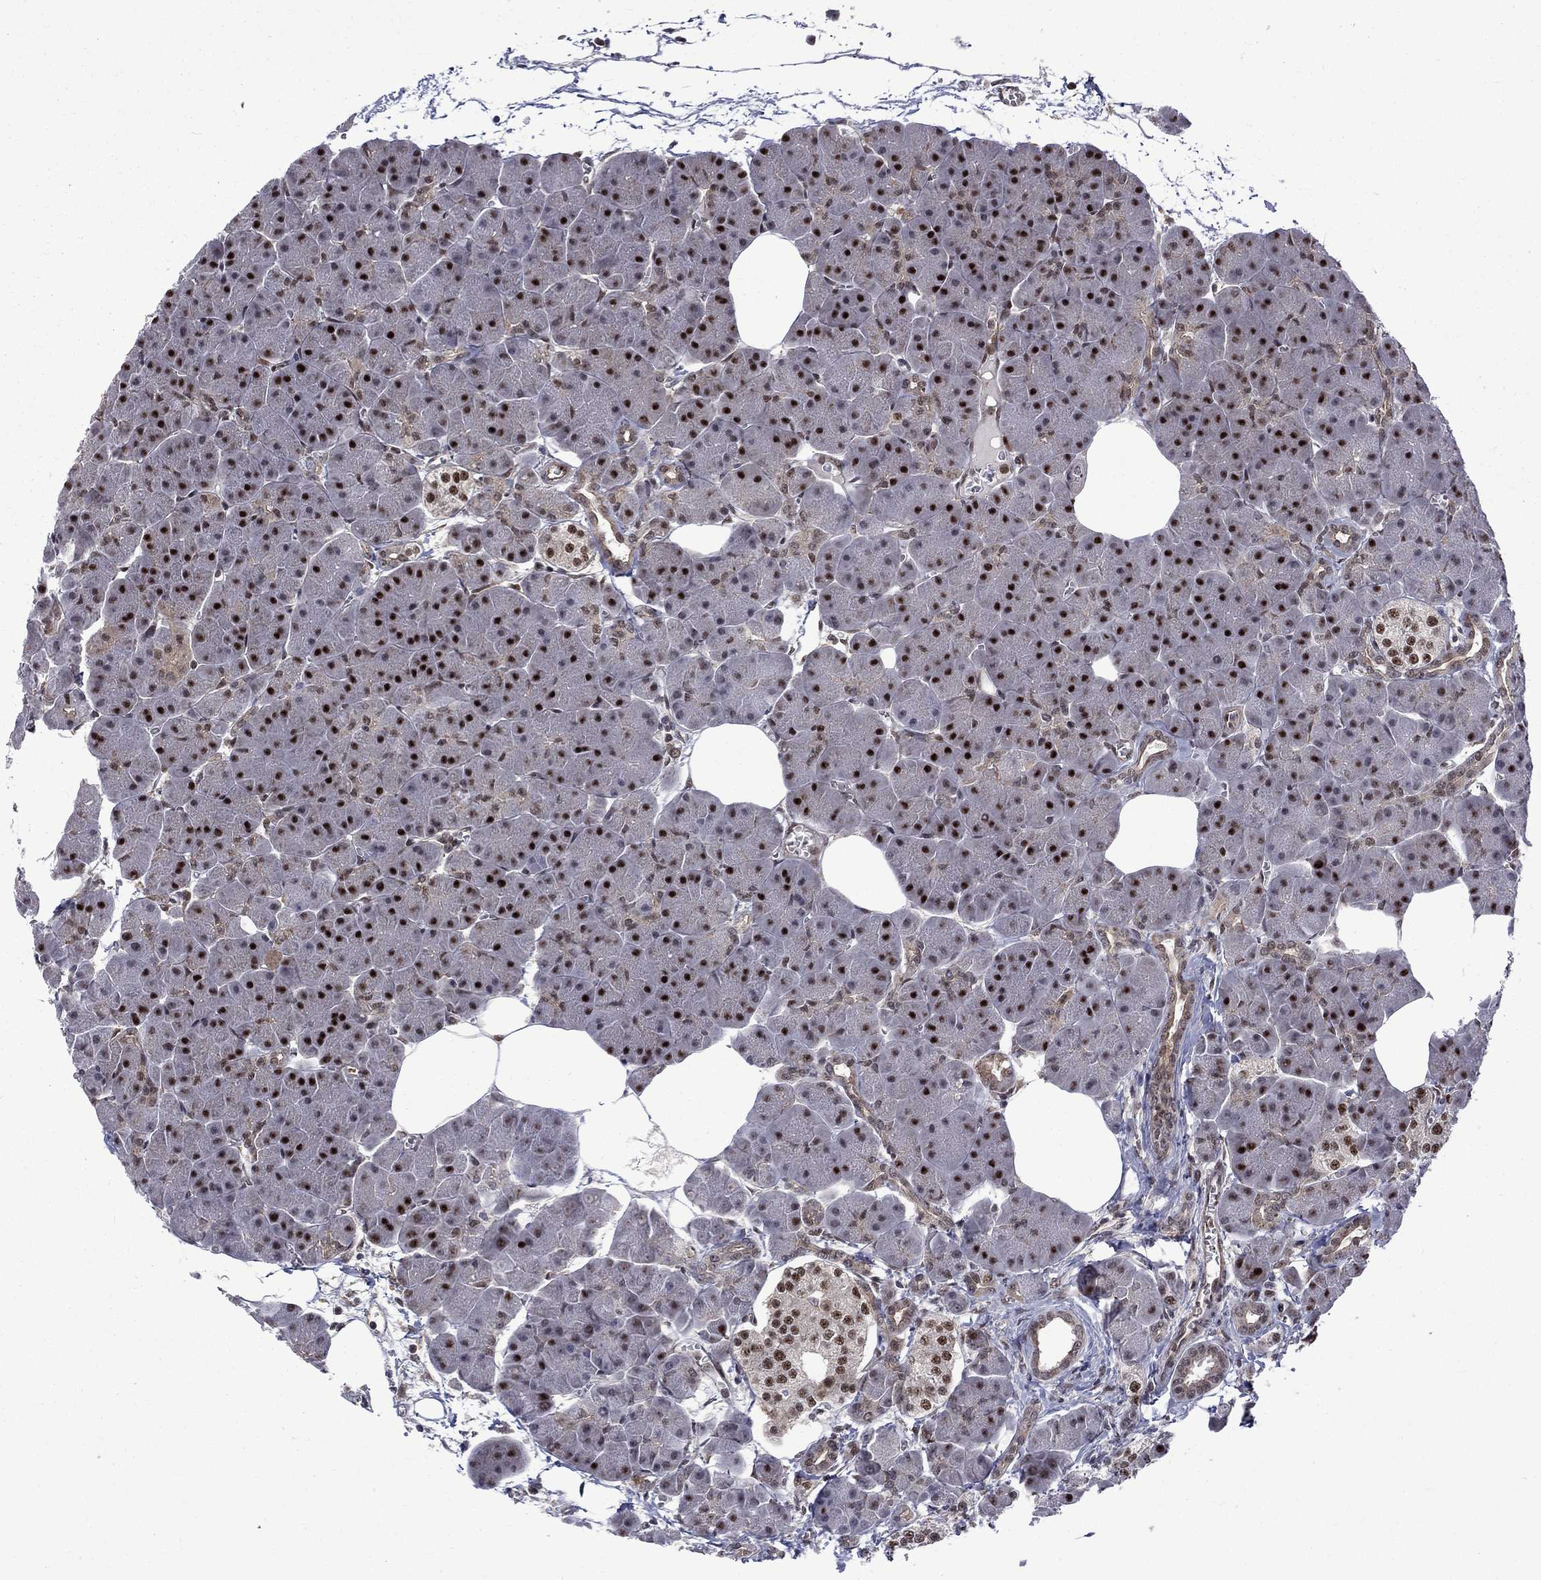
{"staining": {"intensity": "strong", "quantity": ">75%", "location": "nuclear"}, "tissue": "pancreas", "cell_type": "Exocrine glandular cells", "image_type": "normal", "snomed": [{"axis": "morphology", "description": "Normal tissue, NOS"}, {"axis": "topography", "description": "Adipose tissue"}, {"axis": "topography", "description": "Pancreas"}, {"axis": "topography", "description": "Peripheral nerve tissue"}], "caption": "Immunohistochemistry (DAB) staining of benign pancreas exhibits strong nuclear protein staining in approximately >75% of exocrine glandular cells.", "gene": "KPNA3", "patient": {"sex": "female", "age": 58}}